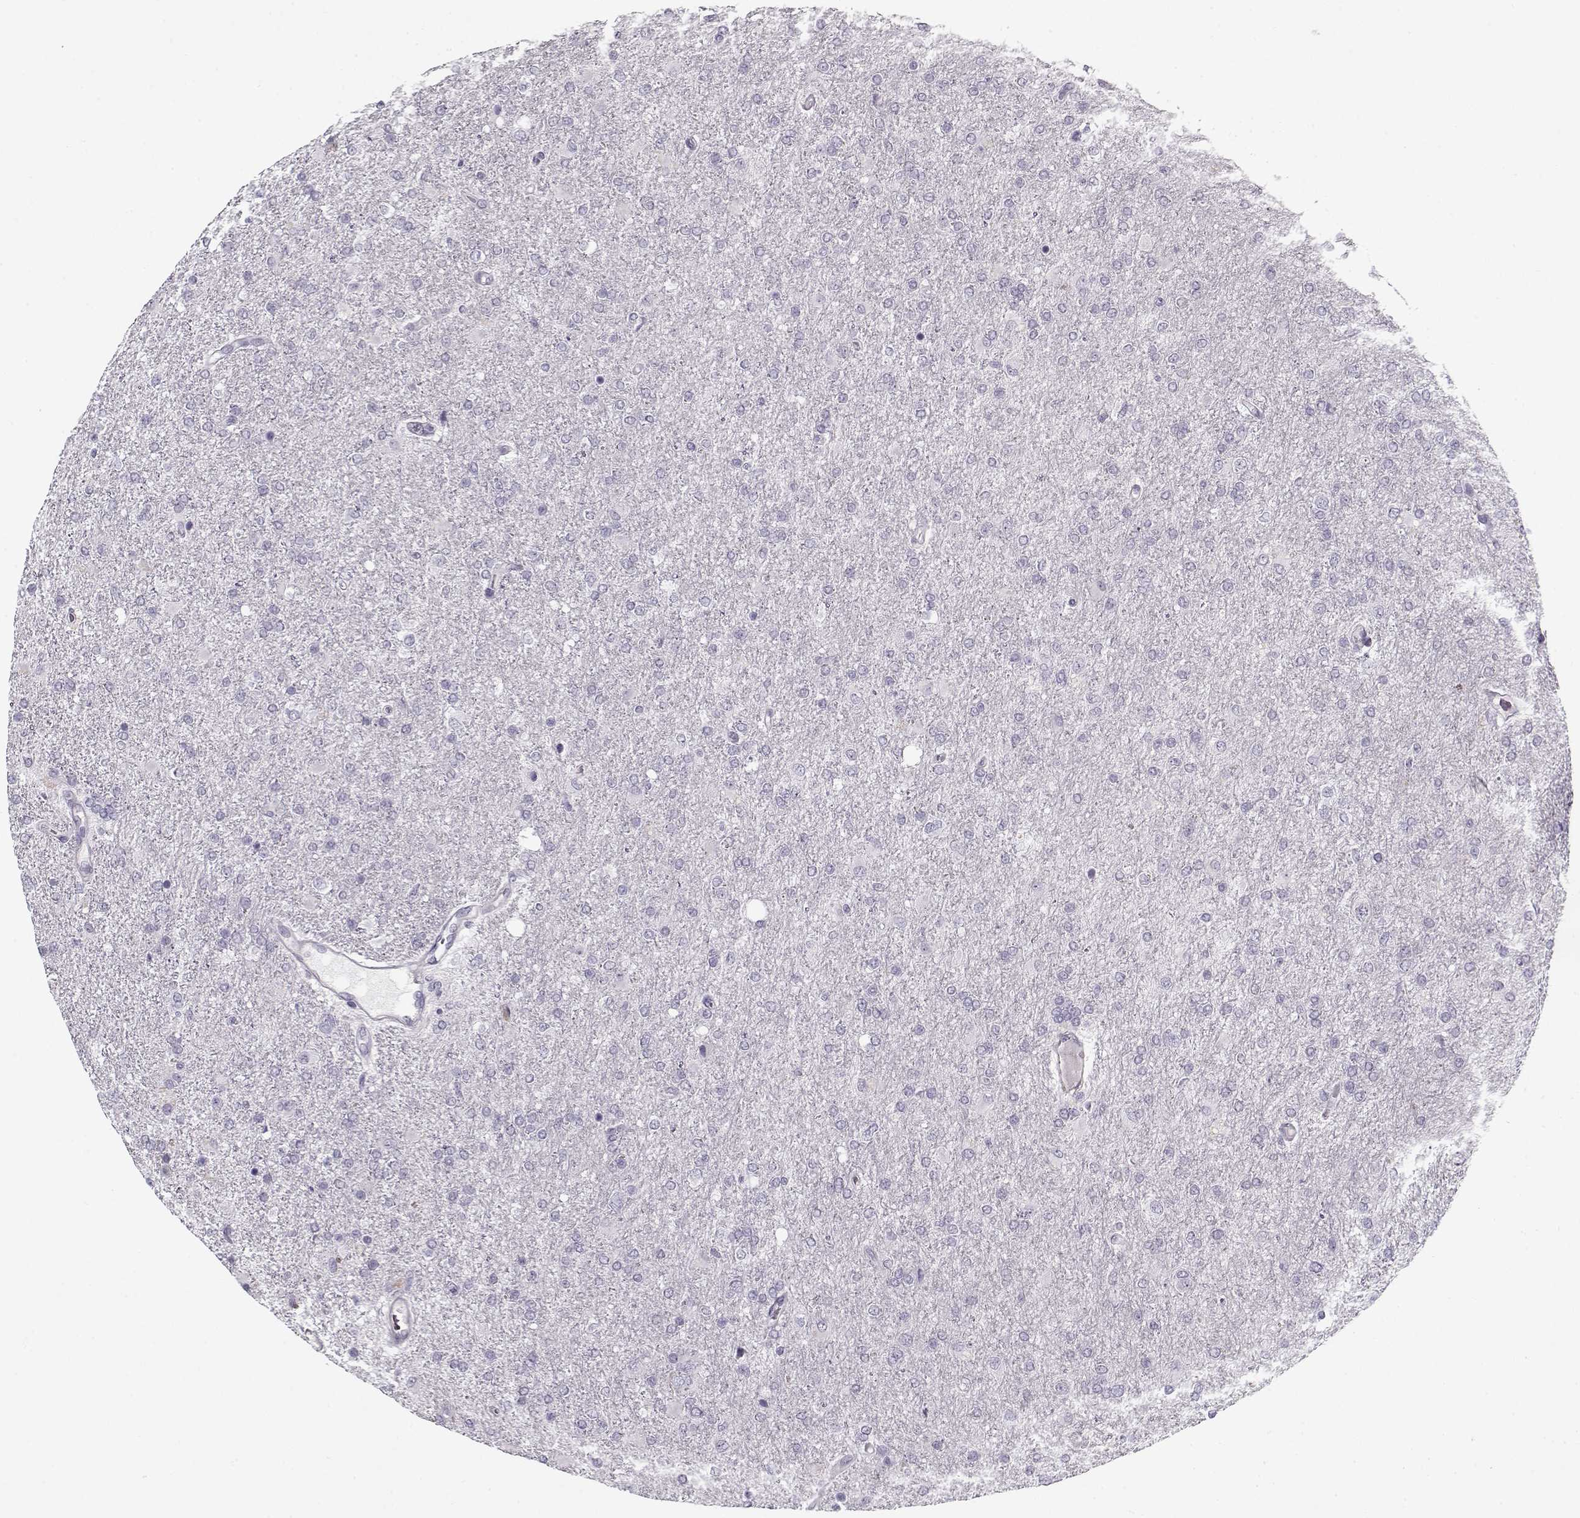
{"staining": {"intensity": "negative", "quantity": "none", "location": "none"}, "tissue": "glioma", "cell_type": "Tumor cells", "image_type": "cancer", "snomed": [{"axis": "morphology", "description": "Glioma, malignant, High grade"}, {"axis": "topography", "description": "Cerebral cortex"}], "caption": "A photomicrograph of malignant high-grade glioma stained for a protein displays no brown staining in tumor cells.", "gene": "LUM", "patient": {"sex": "male", "age": 70}}